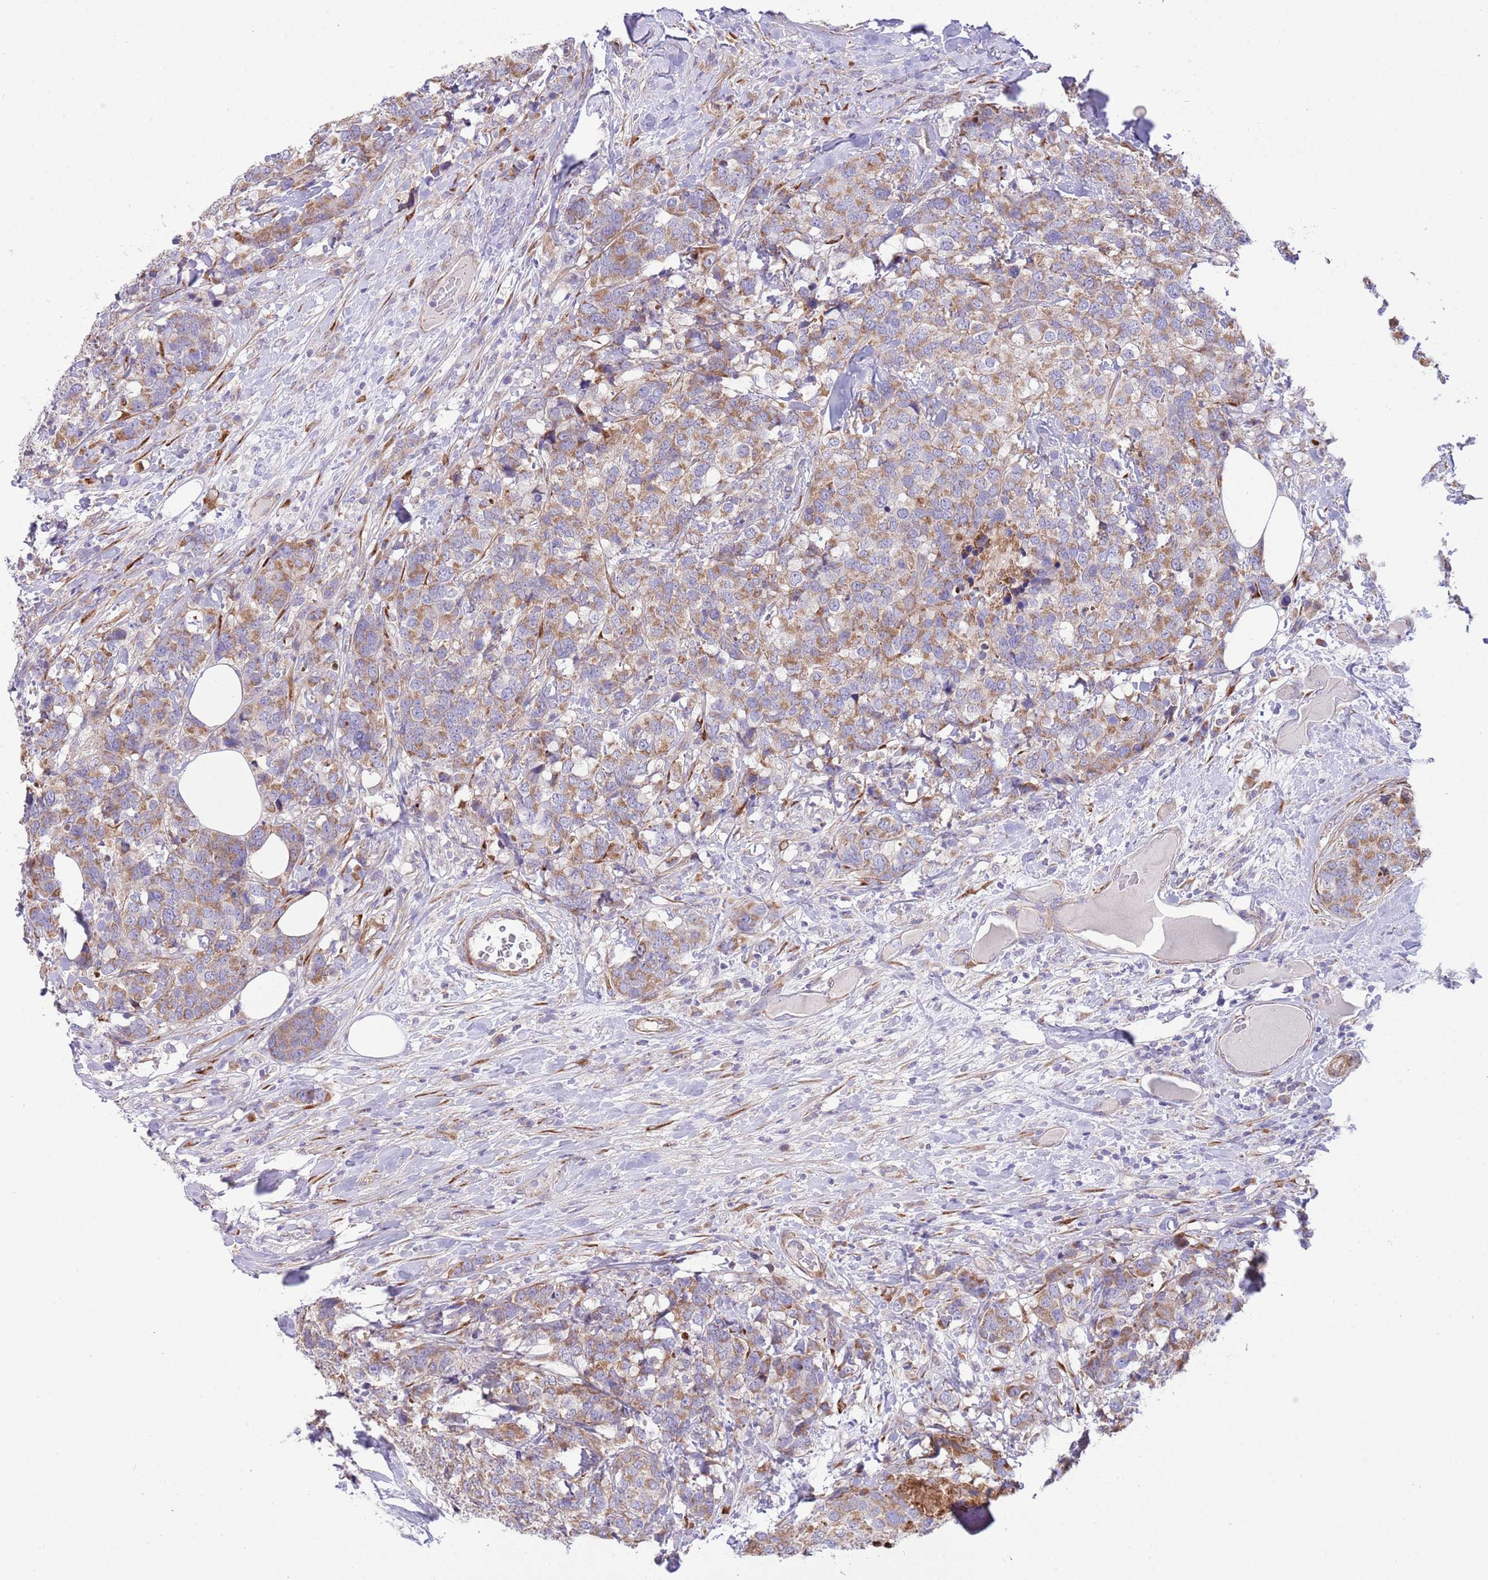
{"staining": {"intensity": "moderate", "quantity": ">75%", "location": "cytoplasmic/membranous"}, "tissue": "breast cancer", "cell_type": "Tumor cells", "image_type": "cancer", "snomed": [{"axis": "morphology", "description": "Lobular carcinoma"}, {"axis": "topography", "description": "Breast"}], "caption": "Breast cancer was stained to show a protein in brown. There is medium levels of moderate cytoplasmic/membranous expression in about >75% of tumor cells. Using DAB (3,3'-diaminobenzidine) (brown) and hematoxylin (blue) stains, captured at high magnification using brightfield microscopy.", "gene": "TOMM5", "patient": {"sex": "female", "age": 59}}